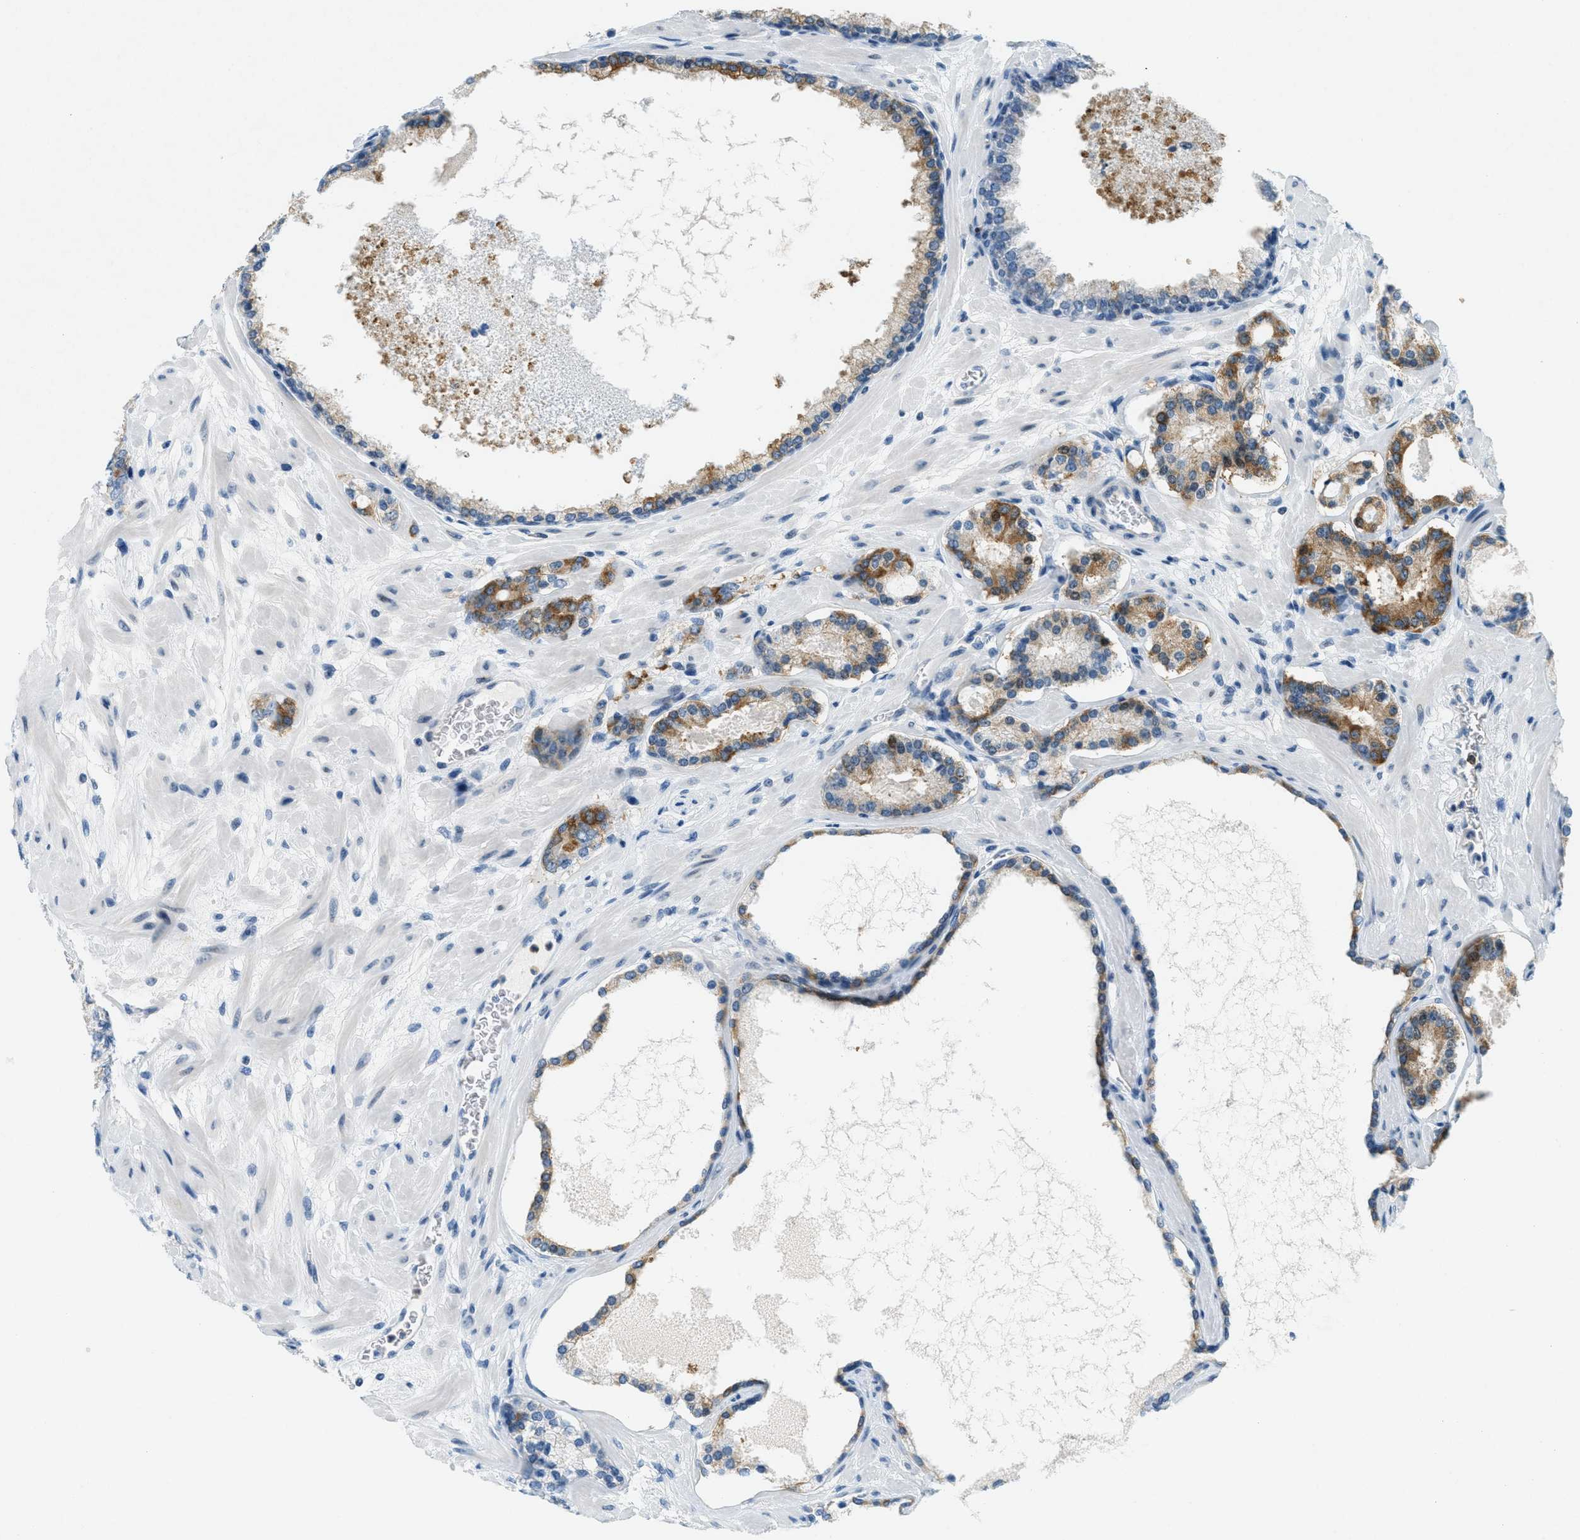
{"staining": {"intensity": "moderate", "quantity": ">75%", "location": "cytoplasmic/membranous"}, "tissue": "prostate cancer", "cell_type": "Tumor cells", "image_type": "cancer", "snomed": [{"axis": "morphology", "description": "Adenocarcinoma, Low grade"}, {"axis": "topography", "description": "Prostate"}], "caption": "Protein expression analysis of human prostate adenocarcinoma (low-grade) reveals moderate cytoplasmic/membranous expression in about >75% of tumor cells. (Stains: DAB (3,3'-diaminobenzidine) in brown, nuclei in blue, Microscopy: brightfield microscopy at high magnification).", "gene": "FYN", "patient": {"sex": "male", "age": 63}}